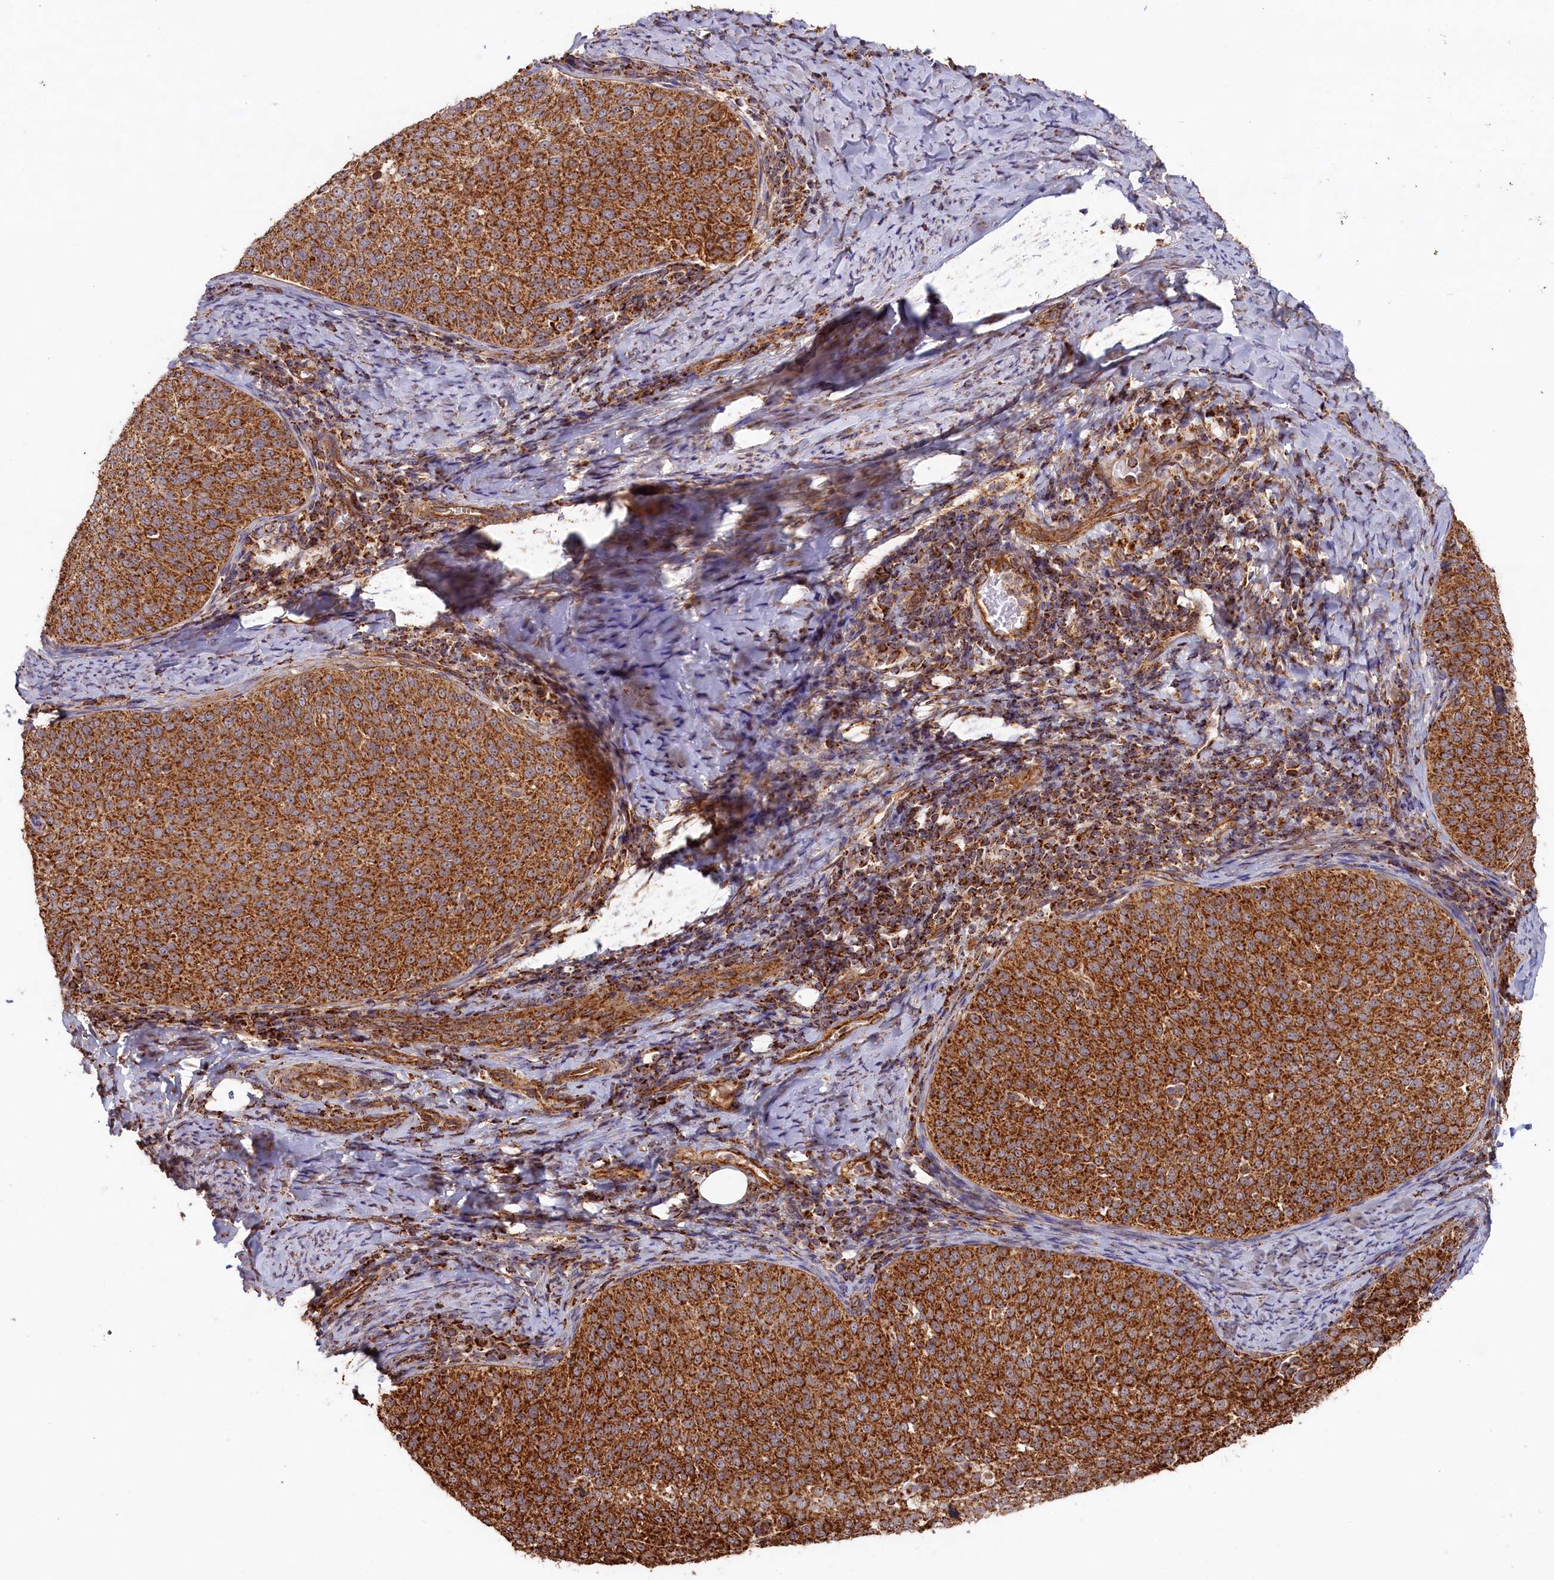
{"staining": {"intensity": "strong", "quantity": ">75%", "location": "cytoplasmic/membranous"}, "tissue": "cervical cancer", "cell_type": "Tumor cells", "image_type": "cancer", "snomed": [{"axis": "morphology", "description": "Squamous cell carcinoma, NOS"}, {"axis": "topography", "description": "Cervix"}], "caption": "DAB immunohistochemical staining of human cervical cancer shows strong cytoplasmic/membranous protein positivity in about >75% of tumor cells. The protein of interest is stained brown, and the nuclei are stained in blue (DAB (3,3'-diaminobenzidine) IHC with brightfield microscopy, high magnification).", "gene": "MACROD1", "patient": {"sex": "female", "age": 57}}